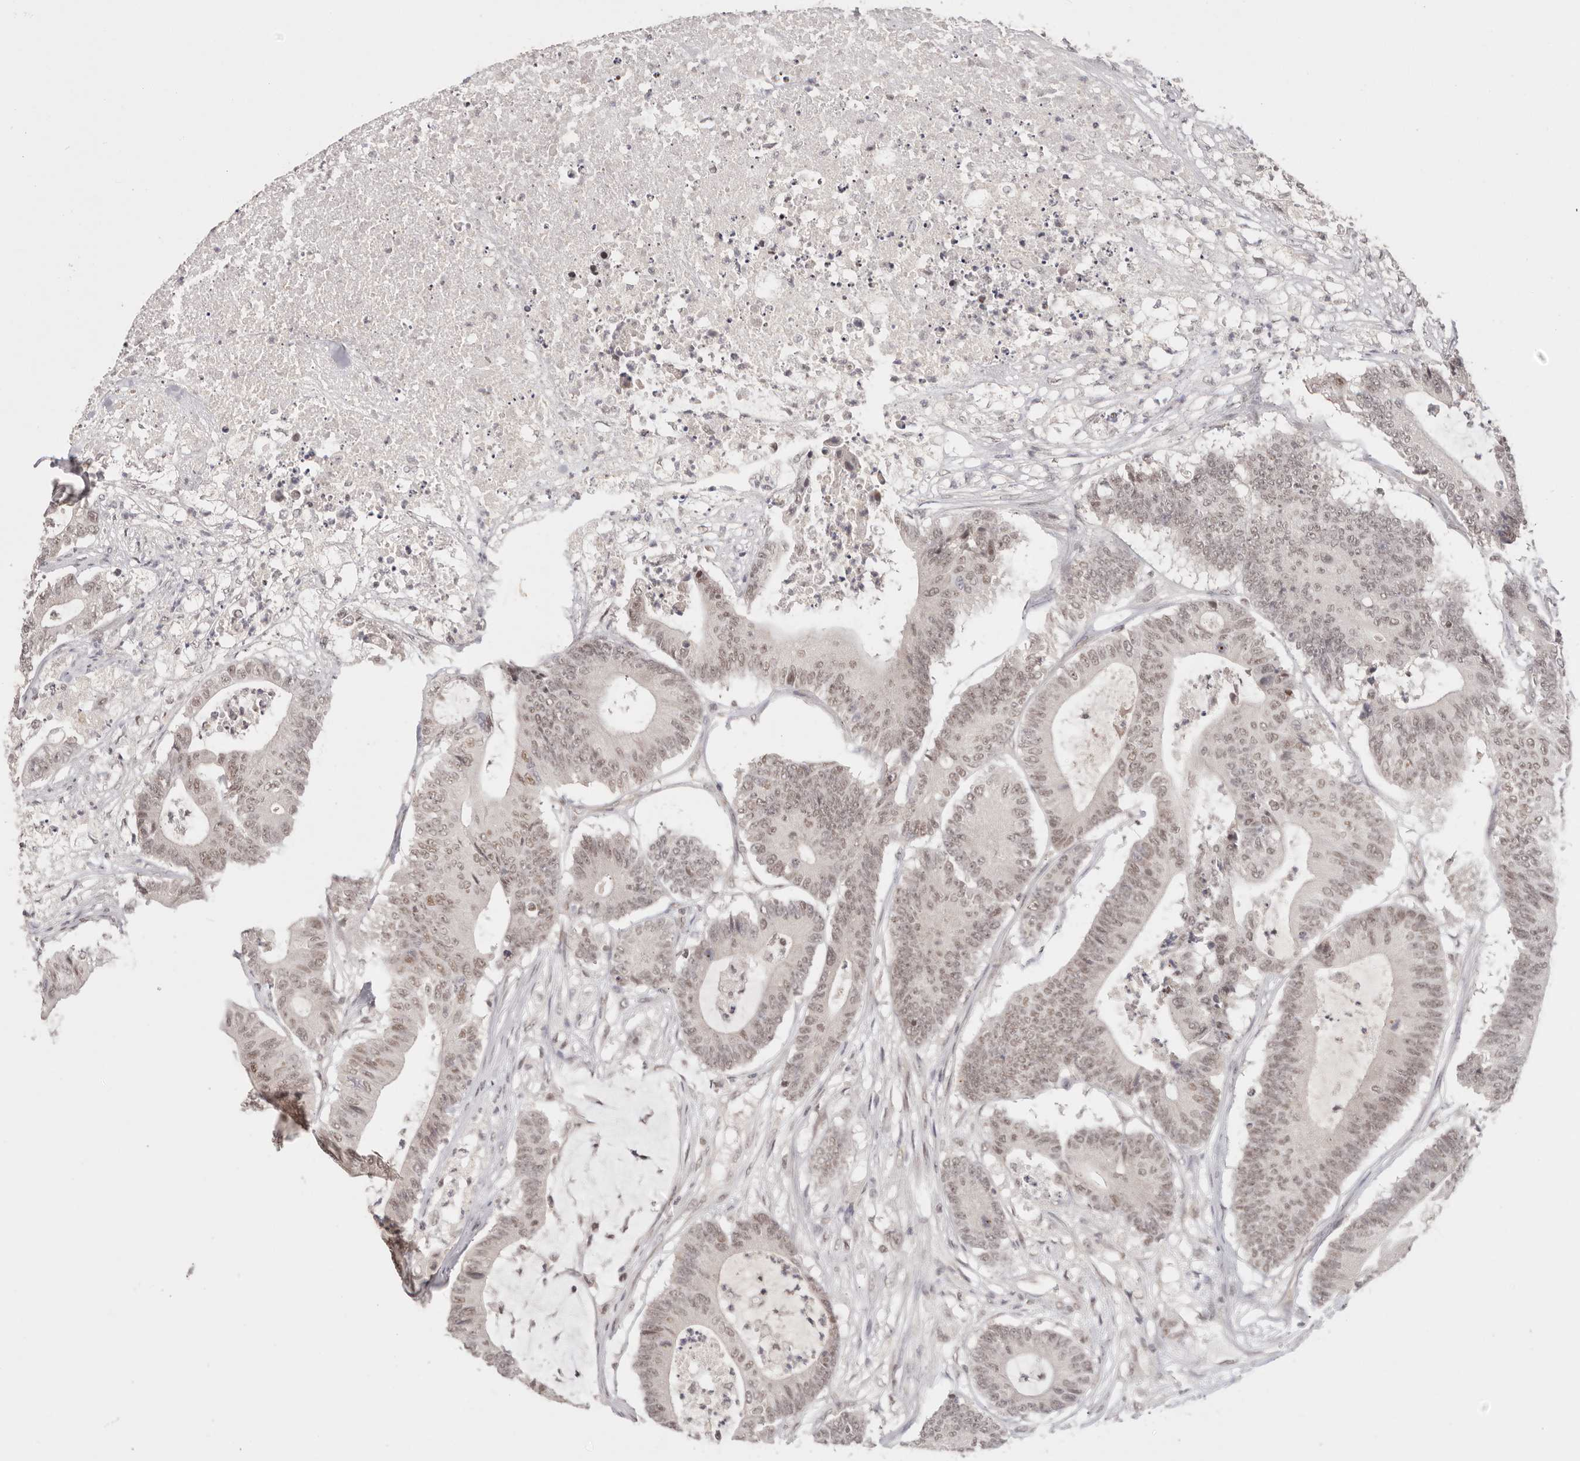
{"staining": {"intensity": "weak", "quantity": ">75%", "location": "nuclear"}, "tissue": "colorectal cancer", "cell_type": "Tumor cells", "image_type": "cancer", "snomed": [{"axis": "morphology", "description": "Adenocarcinoma, NOS"}, {"axis": "topography", "description": "Colon"}], "caption": "Immunohistochemical staining of human colorectal cancer demonstrates weak nuclear protein expression in approximately >75% of tumor cells.", "gene": "RFC3", "patient": {"sex": "female", "age": 84}}